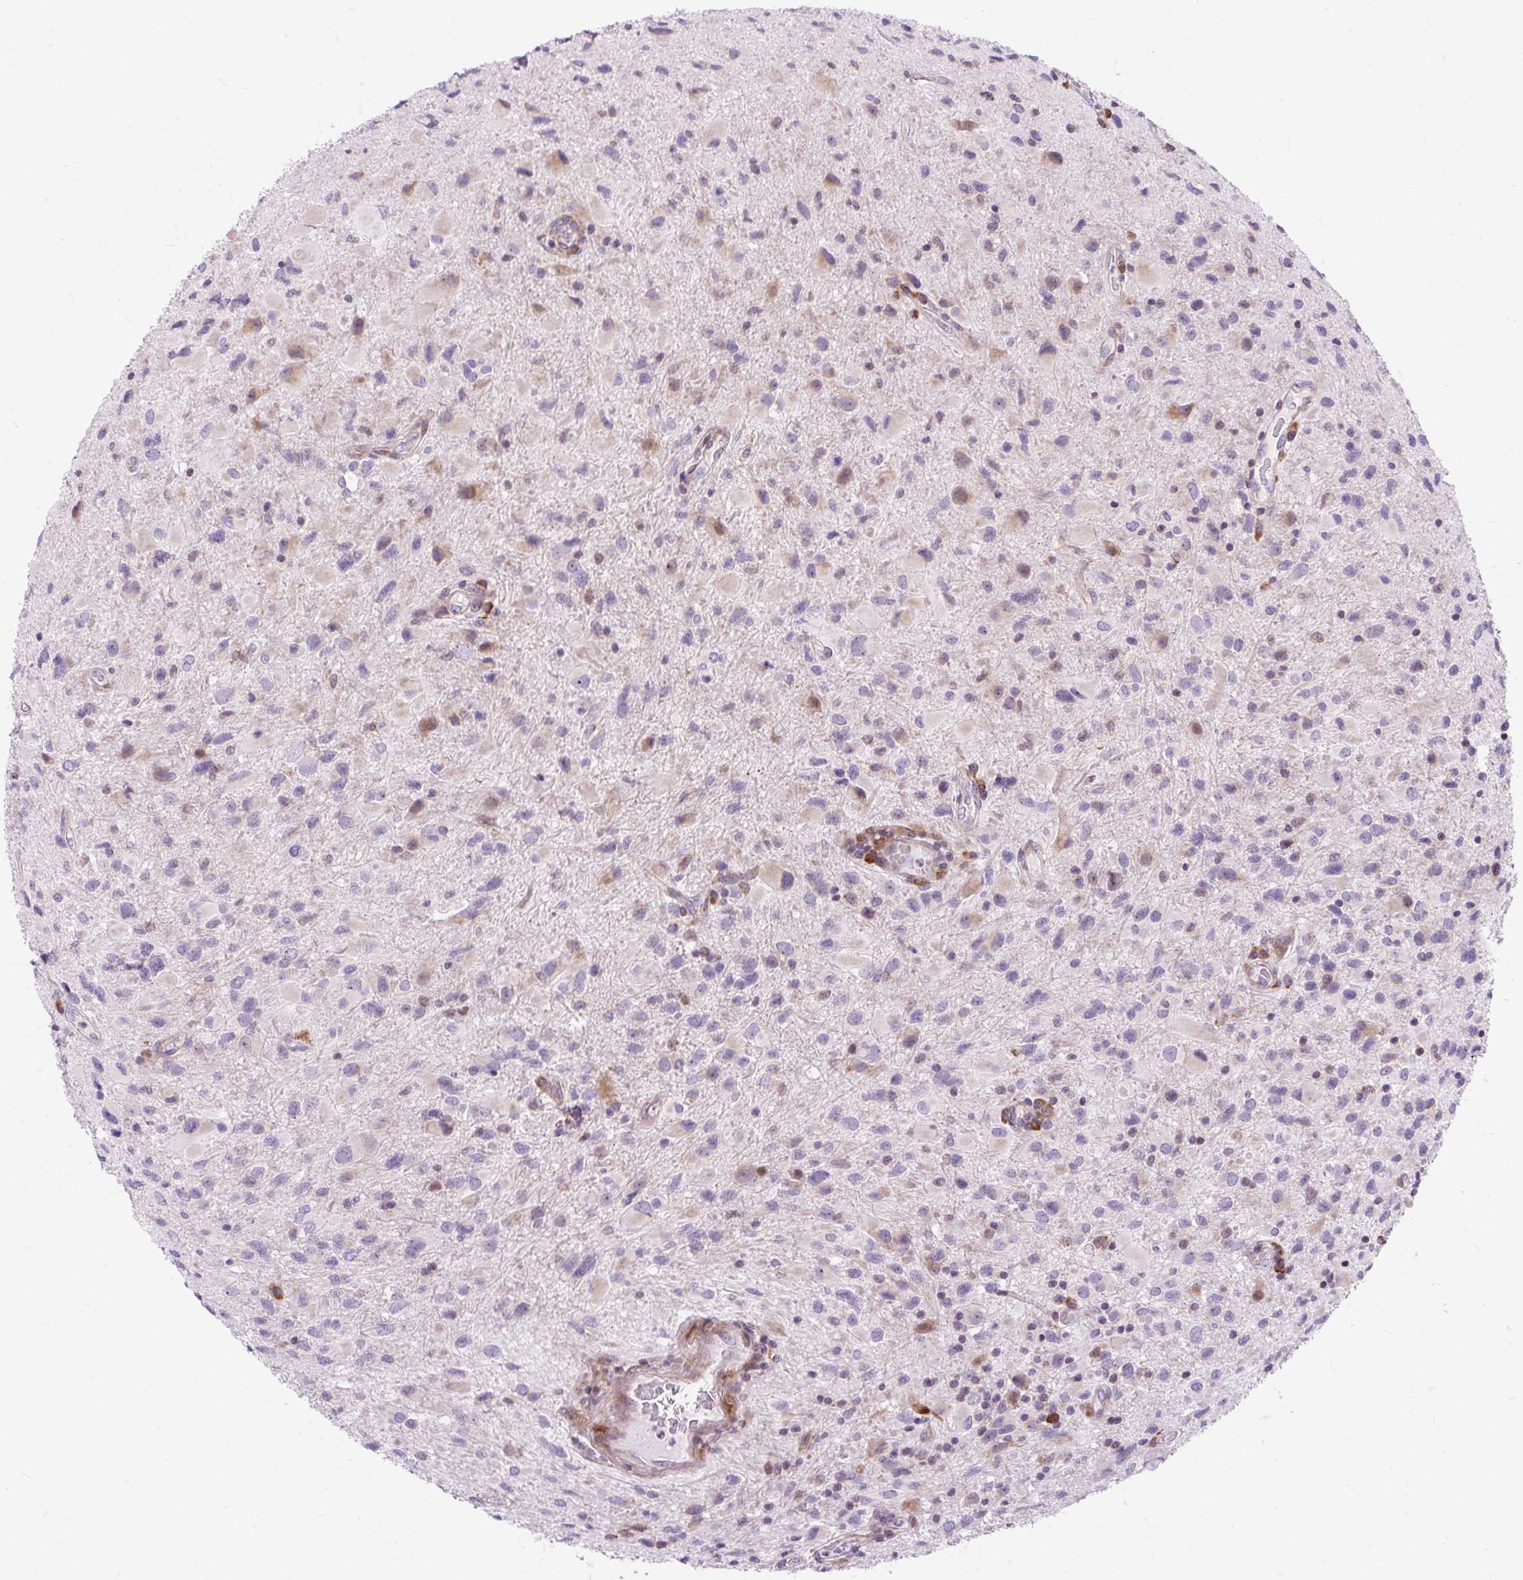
{"staining": {"intensity": "negative", "quantity": "none", "location": "none"}, "tissue": "glioma", "cell_type": "Tumor cells", "image_type": "cancer", "snomed": [{"axis": "morphology", "description": "Glioma, malignant, Low grade"}, {"axis": "topography", "description": "Brain"}], "caption": "High magnification brightfield microscopy of glioma stained with DAB (3,3'-diaminobenzidine) (brown) and counterstained with hematoxylin (blue): tumor cells show no significant staining.", "gene": "CISD3", "patient": {"sex": "female", "age": 32}}